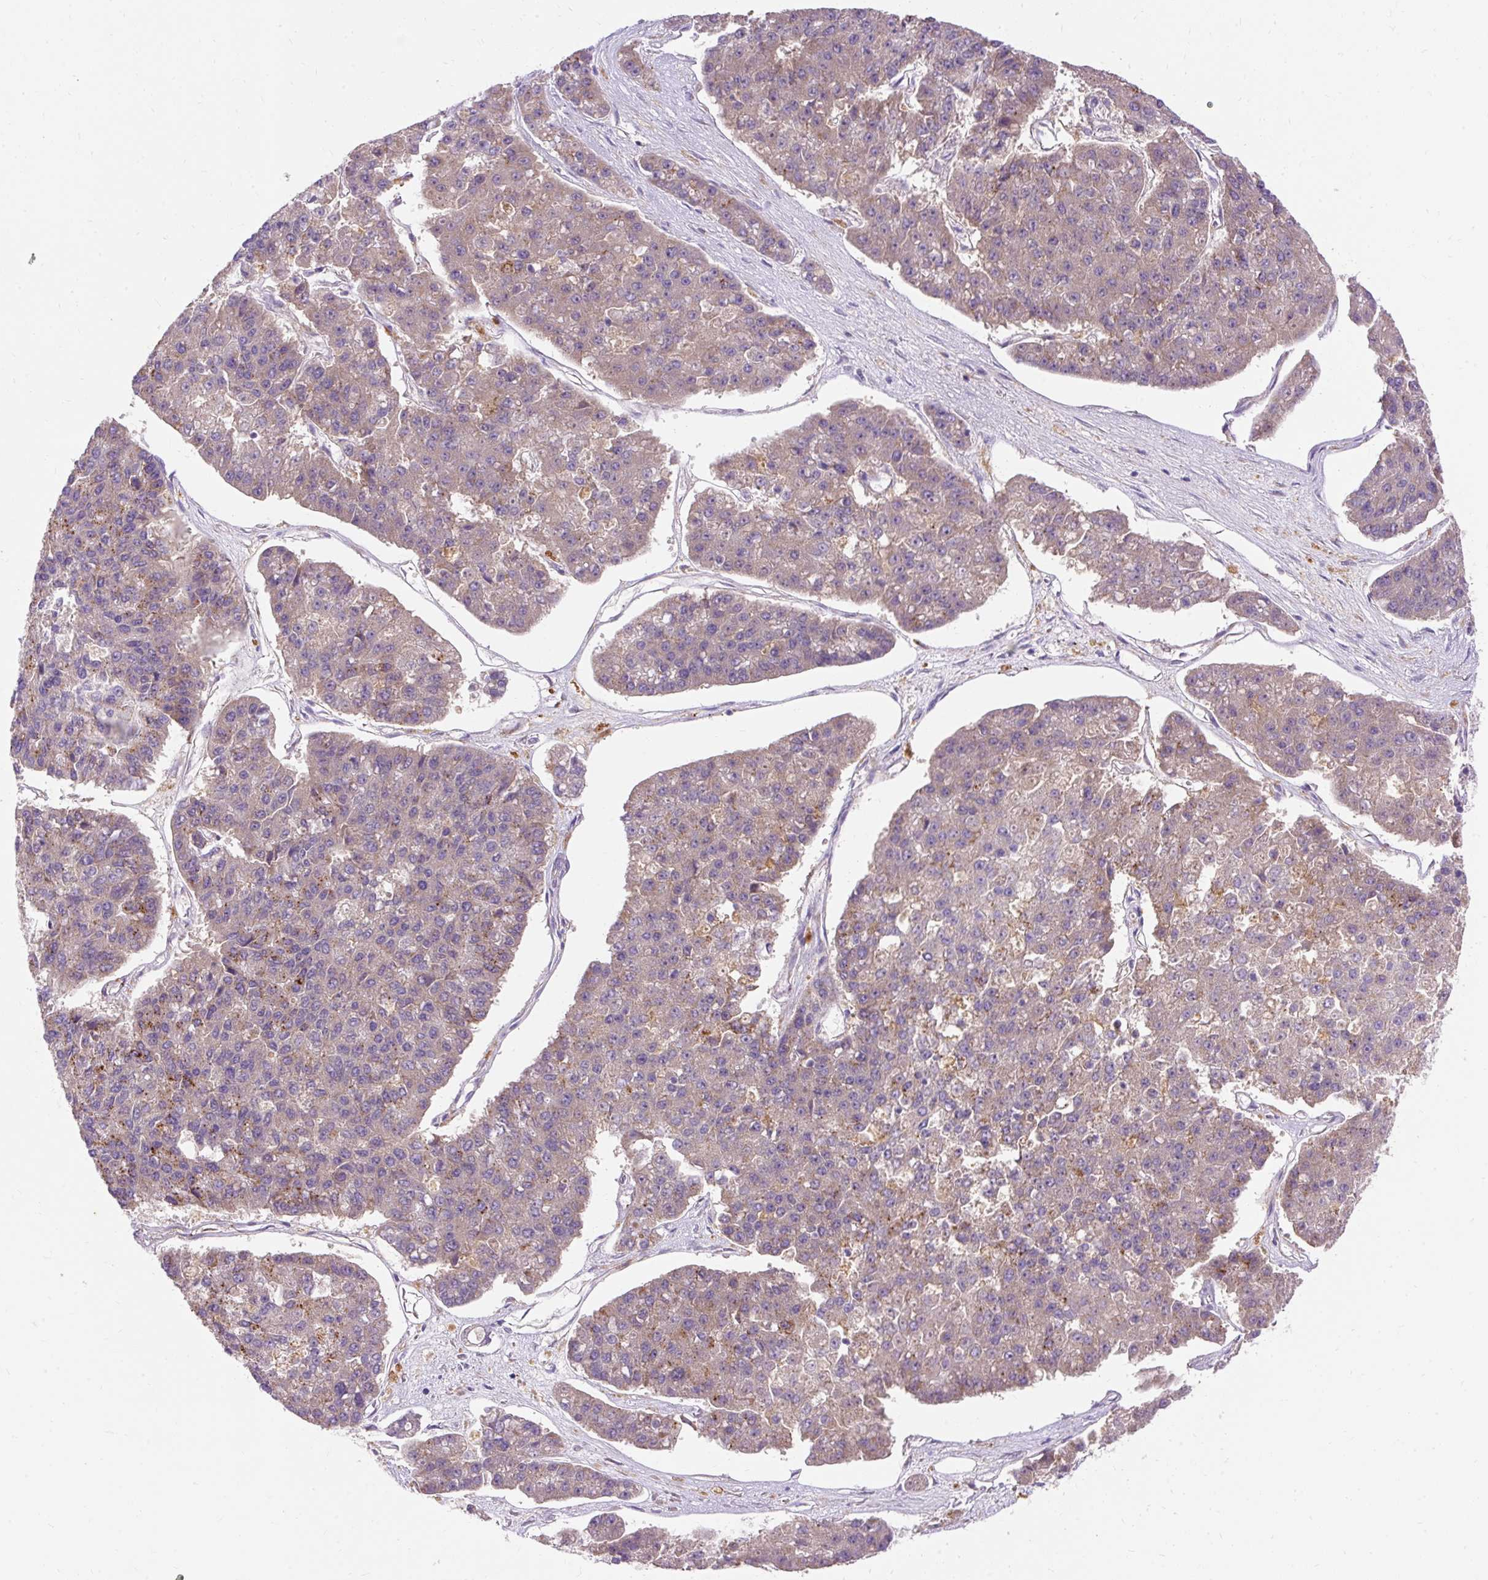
{"staining": {"intensity": "weak", "quantity": "25%-75%", "location": "cytoplasmic/membranous"}, "tissue": "pancreatic cancer", "cell_type": "Tumor cells", "image_type": "cancer", "snomed": [{"axis": "morphology", "description": "Adenocarcinoma, NOS"}, {"axis": "topography", "description": "Pancreas"}], "caption": "There is low levels of weak cytoplasmic/membranous expression in tumor cells of pancreatic cancer, as demonstrated by immunohistochemical staining (brown color).", "gene": "OR4K15", "patient": {"sex": "male", "age": 50}}